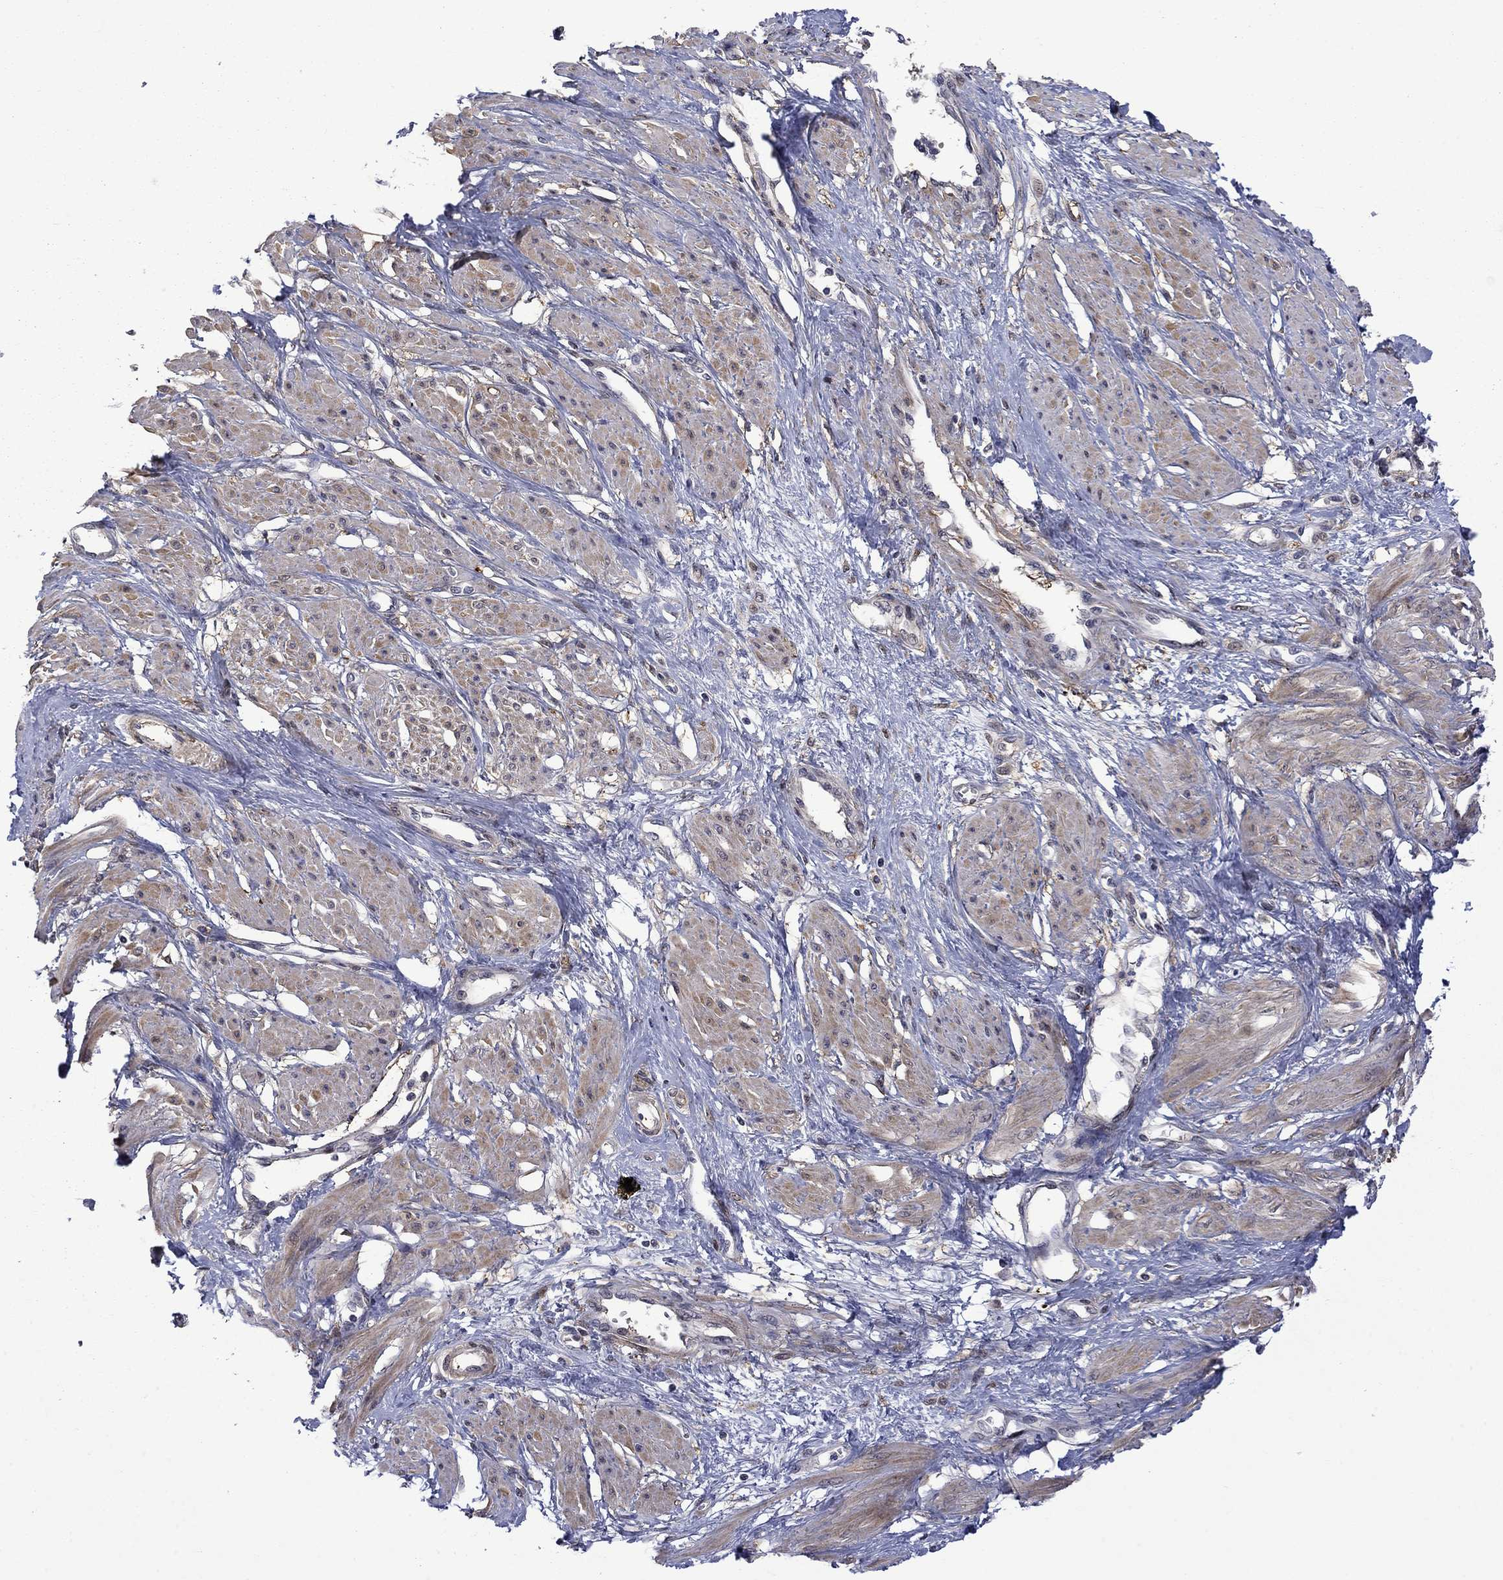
{"staining": {"intensity": "moderate", "quantity": ">75%", "location": "cytoplasmic/membranous"}, "tissue": "smooth muscle", "cell_type": "Smooth muscle cells", "image_type": "normal", "snomed": [{"axis": "morphology", "description": "Normal tissue, NOS"}, {"axis": "topography", "description": "Smooth muscle"}, {"axis": "topography", "description": "Uterus"}], "caption": "Smooth muscle stained for a protein (brown) shows moderate cytoplasmic/membranous positive expression in approximately >75% of smooth muscle cells.", "gene": "CBR1", "patient": {"sex": "female", "age": 39}}